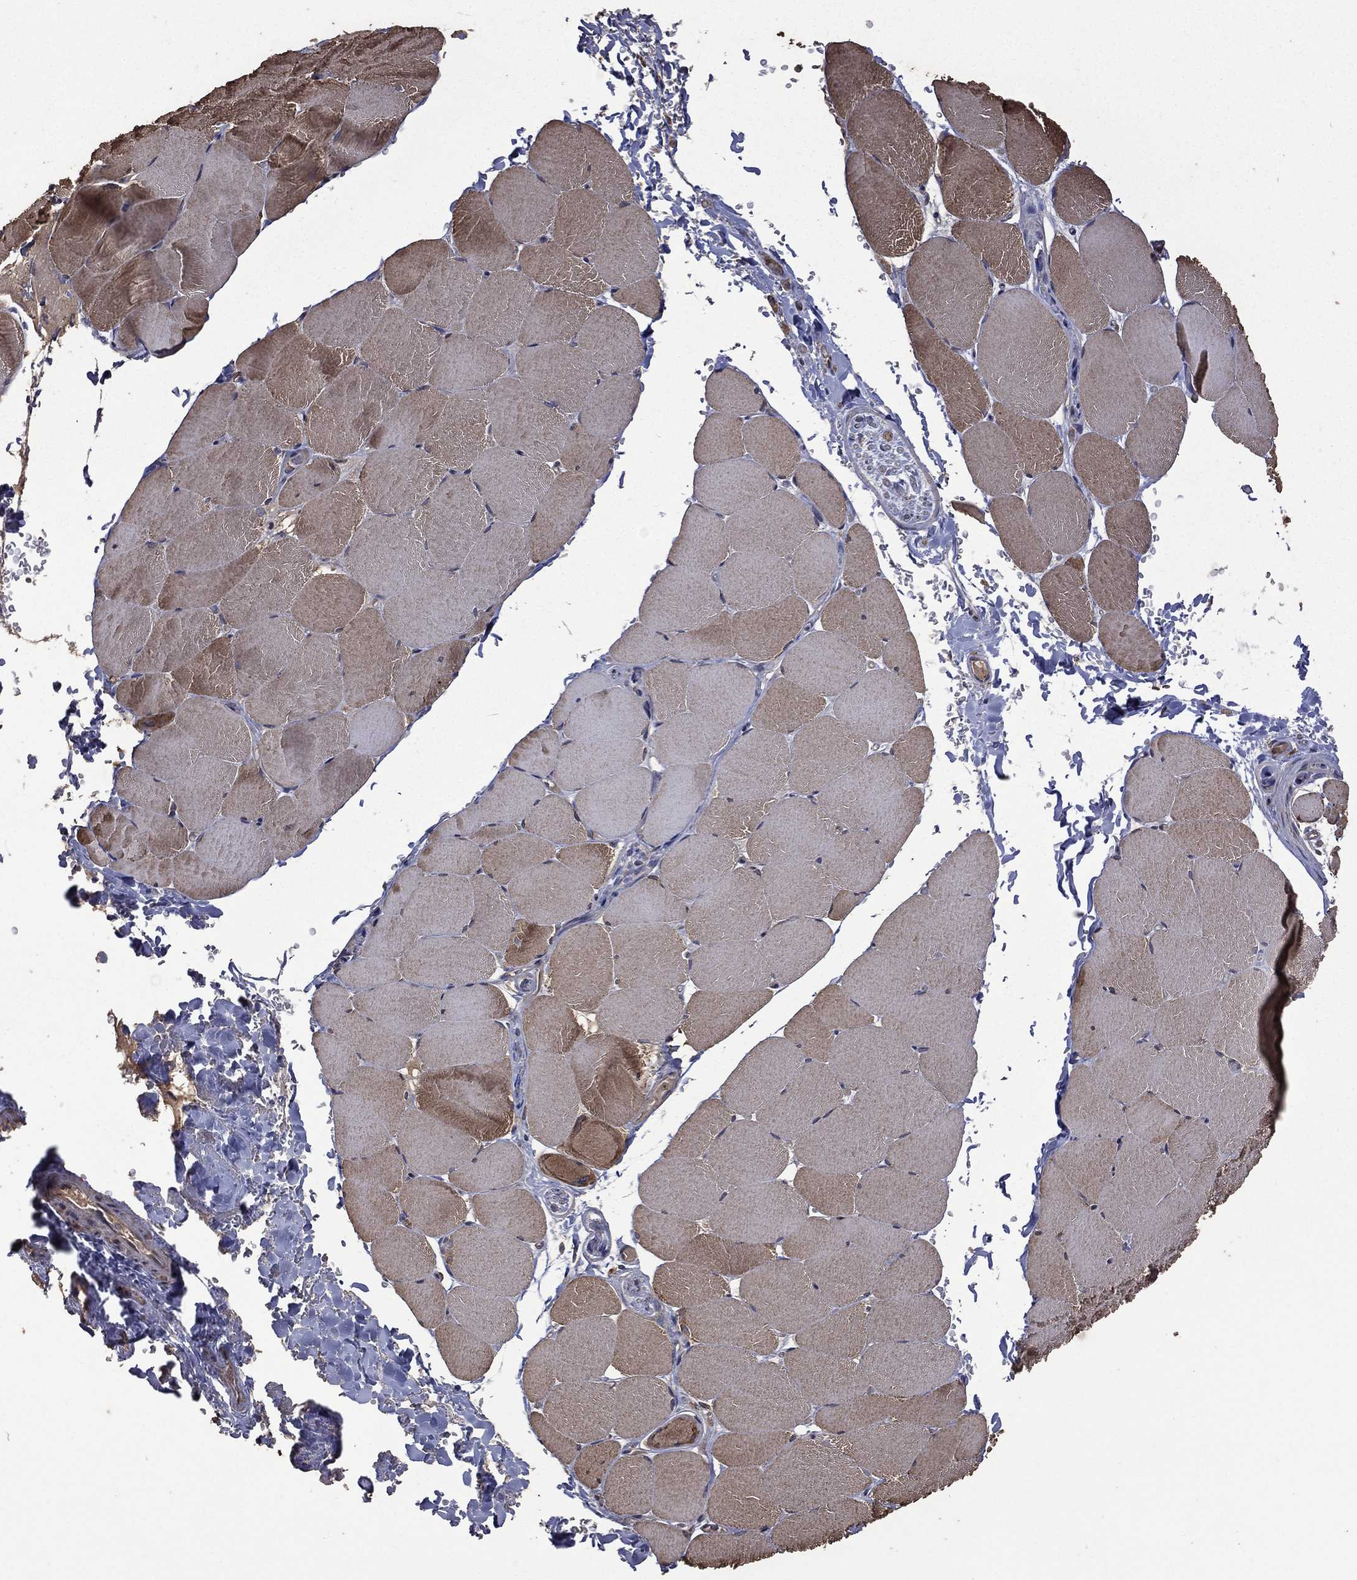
{"staining": {"intensity": "moderate", "quantity": "25%-75%", "location": "cytoplasmic/membranous"}, "tissue": "skeletal muscle", "cell_type": "Myocytes", "image_type": "normal", "snomed": [{"axis": "morphology", "description": "Normal tissue, NOS"}, {"axis": "topography", "description": "Skeletal muscle"}], "caption": "Skeletal muscle stained with immunohistochemistry (IHC) shows moderate cytoplasmic/membranous expression in about 25%-75% of myocytes.", "gene": "METTL27", "patient": {"sex": "female", "age": 37}}